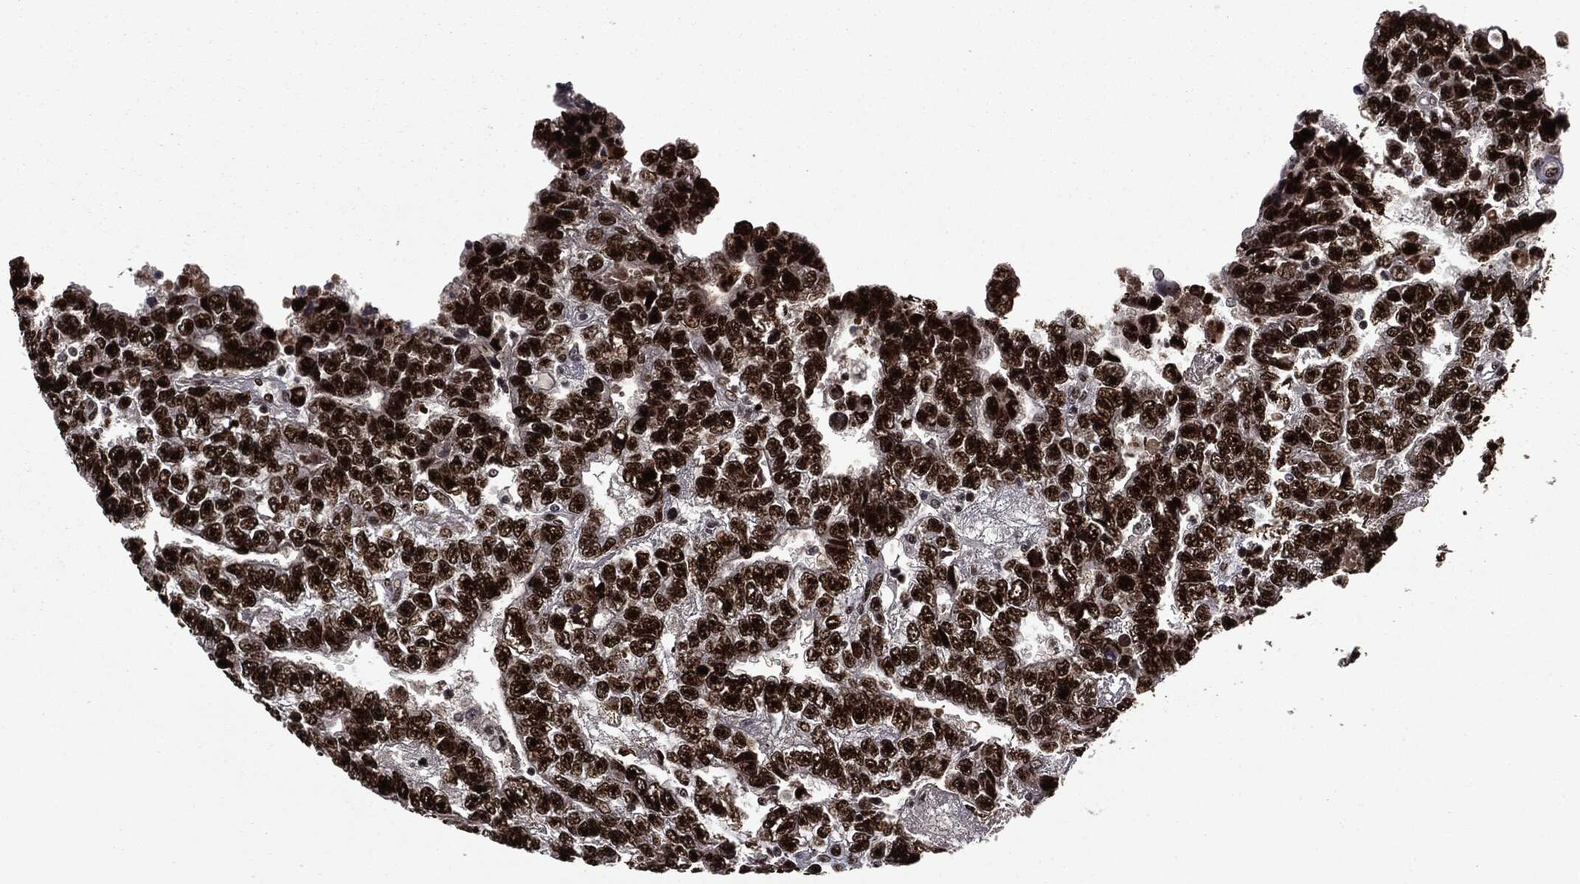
{"staining": {"intensity": "strong", "quantity": ">75%", "location": "nuclear"}, "tissue": "testis cancer", "cell_type": "Tumor cells", "image_type": "cancer", "snomed": [{"axis": "morphology", "description": "Carcinoma, Embryonal, NOS"}, {"axis": "topography", "description": "Testis"}], "caption": "This is an image of IHC staining of embryonal carcinoma (testis), which shows strong staining in the nuclear of tumor cells.", "gene": "MSH2", "patient": {"sex": "male", "age": 25}}